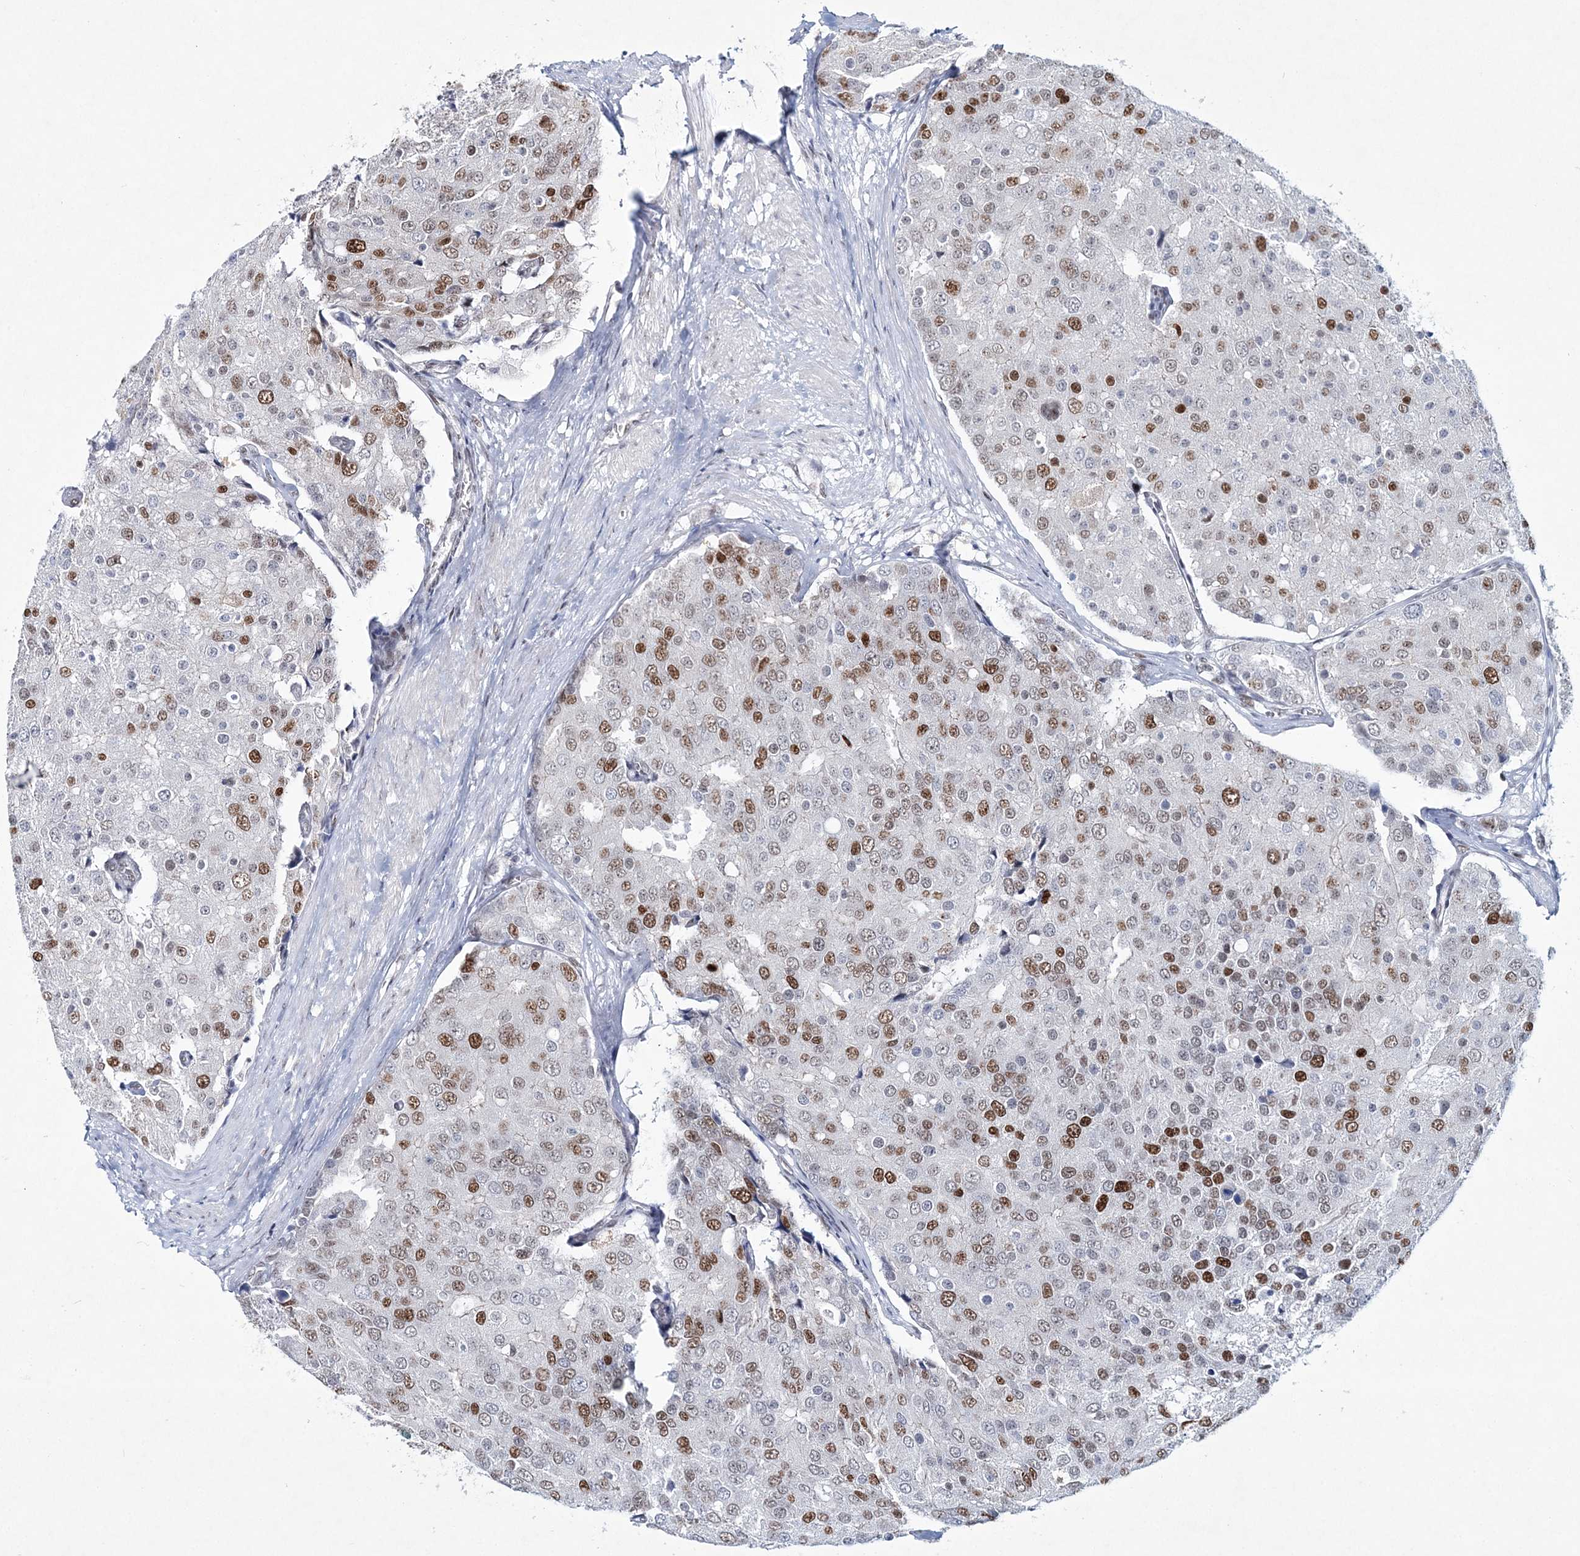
{"staining": {"intensity": "moderate", "quantity": "25%-75%", "location": "nuclear"}, "tissue": "prostate cancer", "cell_type": "Tumor cells", "image_type": "cancer", "snomed": [{"axis": "morphology", "description": "Adenocarcinoma, High grade"}, {"axis": "topography", "description": "Prostate"}], "caption": "The image reveals staining of adenocarcinoma (high-grade) (prostate), revealing moderate nuclear protein staining (brown color) within tumor cells. (DAB = brown stain, brightfield microscopy at high magnification).", "gene": "LRRFIP2", "patient": {"sex": "male", "age": 50}}